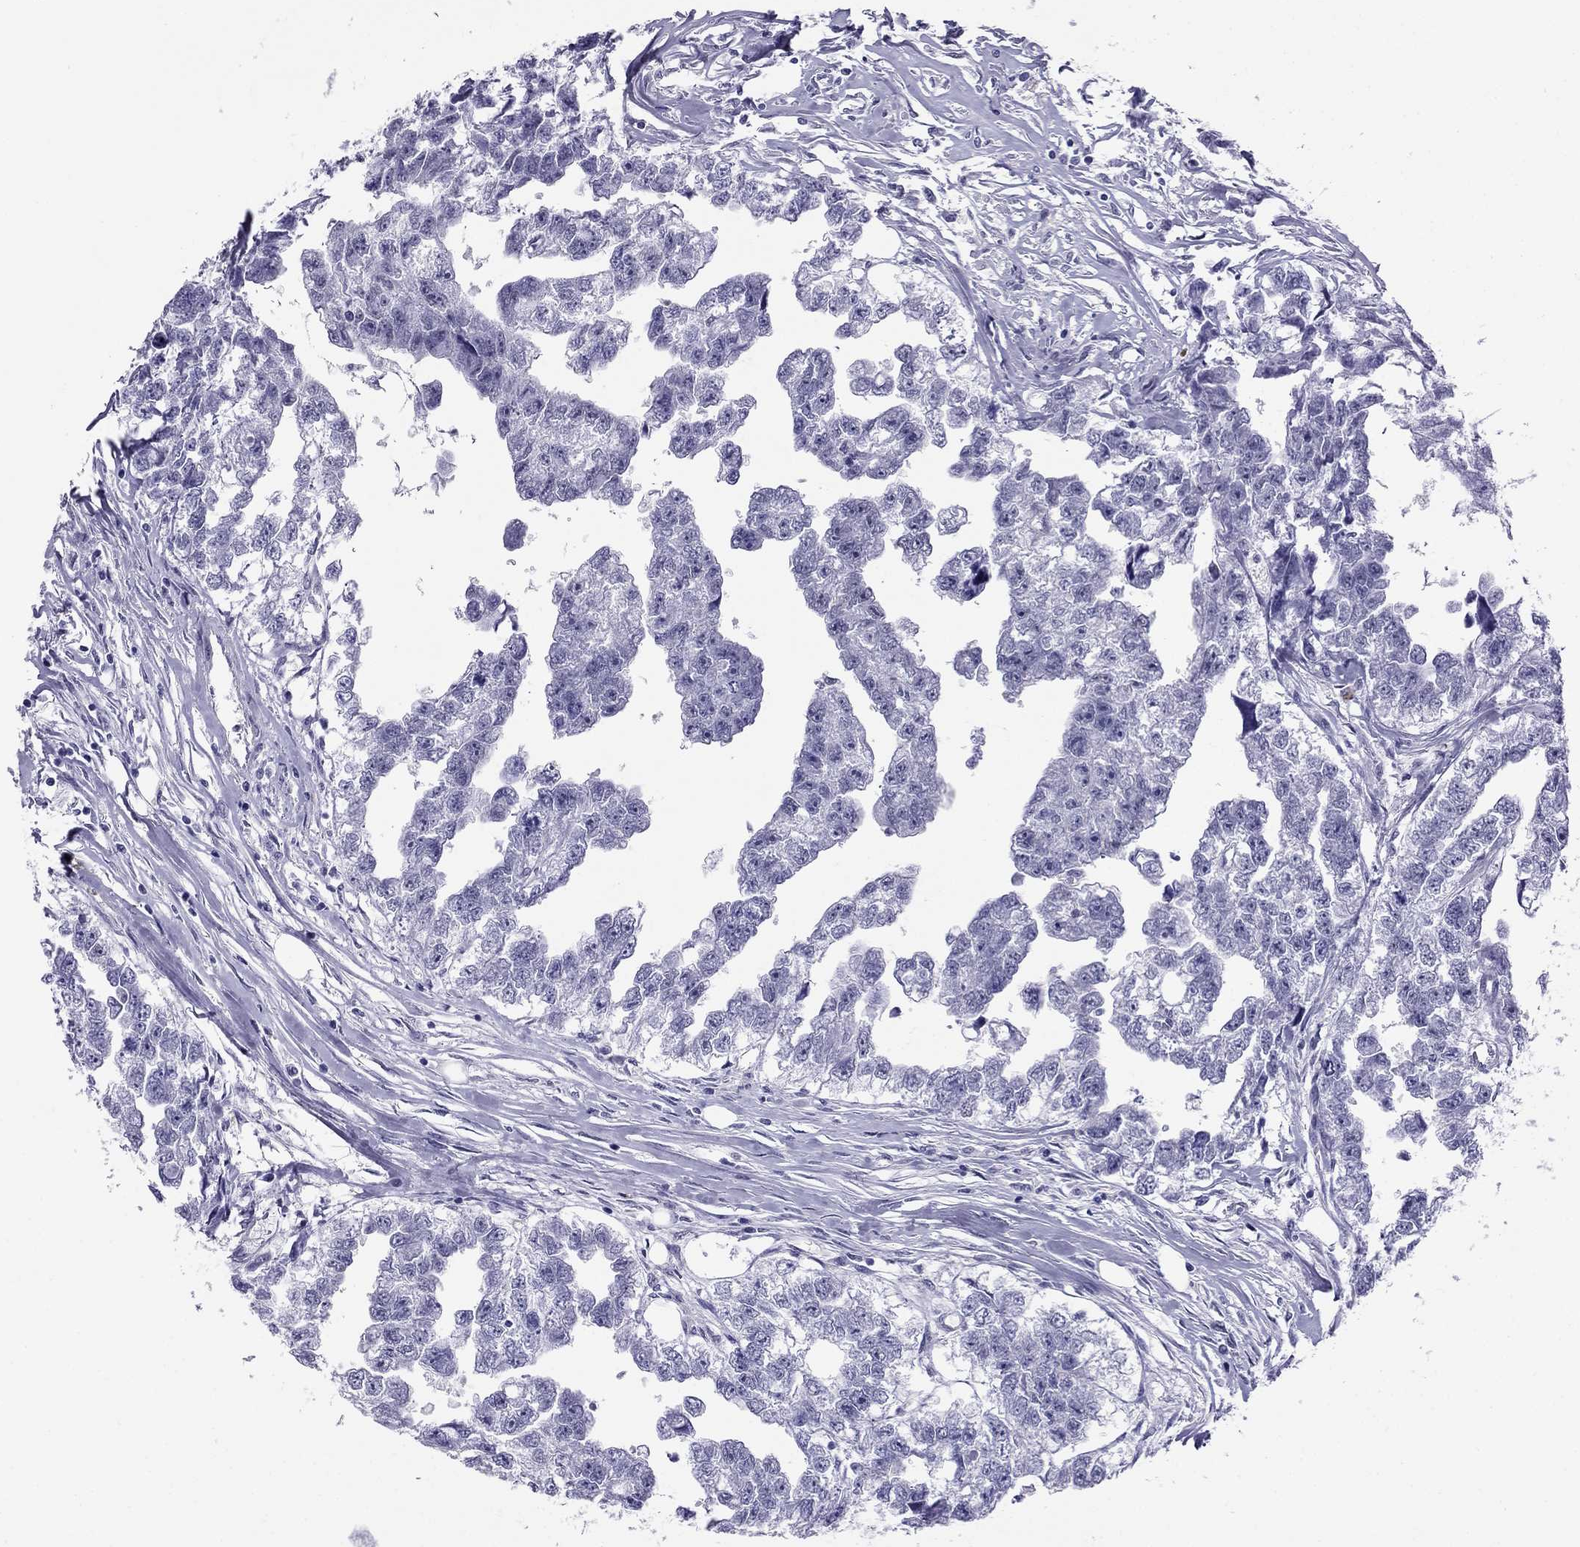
{"staining": {"intensity": "negative", "quantity": "none", "location": "none"}, "tissue": "testis cancer", "cell_type": "Tumor cells", "image_type": "cancer", "snomed": [{"axis": "morphology", "description": "Carcinoma, Embryonal, NOS"}, {"axis": "morphology", "description": "Teratoma, malignant, NOS"}, {"axis": "topography", "description": "Testis"}], "caption": "The histopathology image exhibits no staining of tumor cells in testis cancer.", "gene": "CROCC2", "patient": {"sex": "male", "age": 44}}